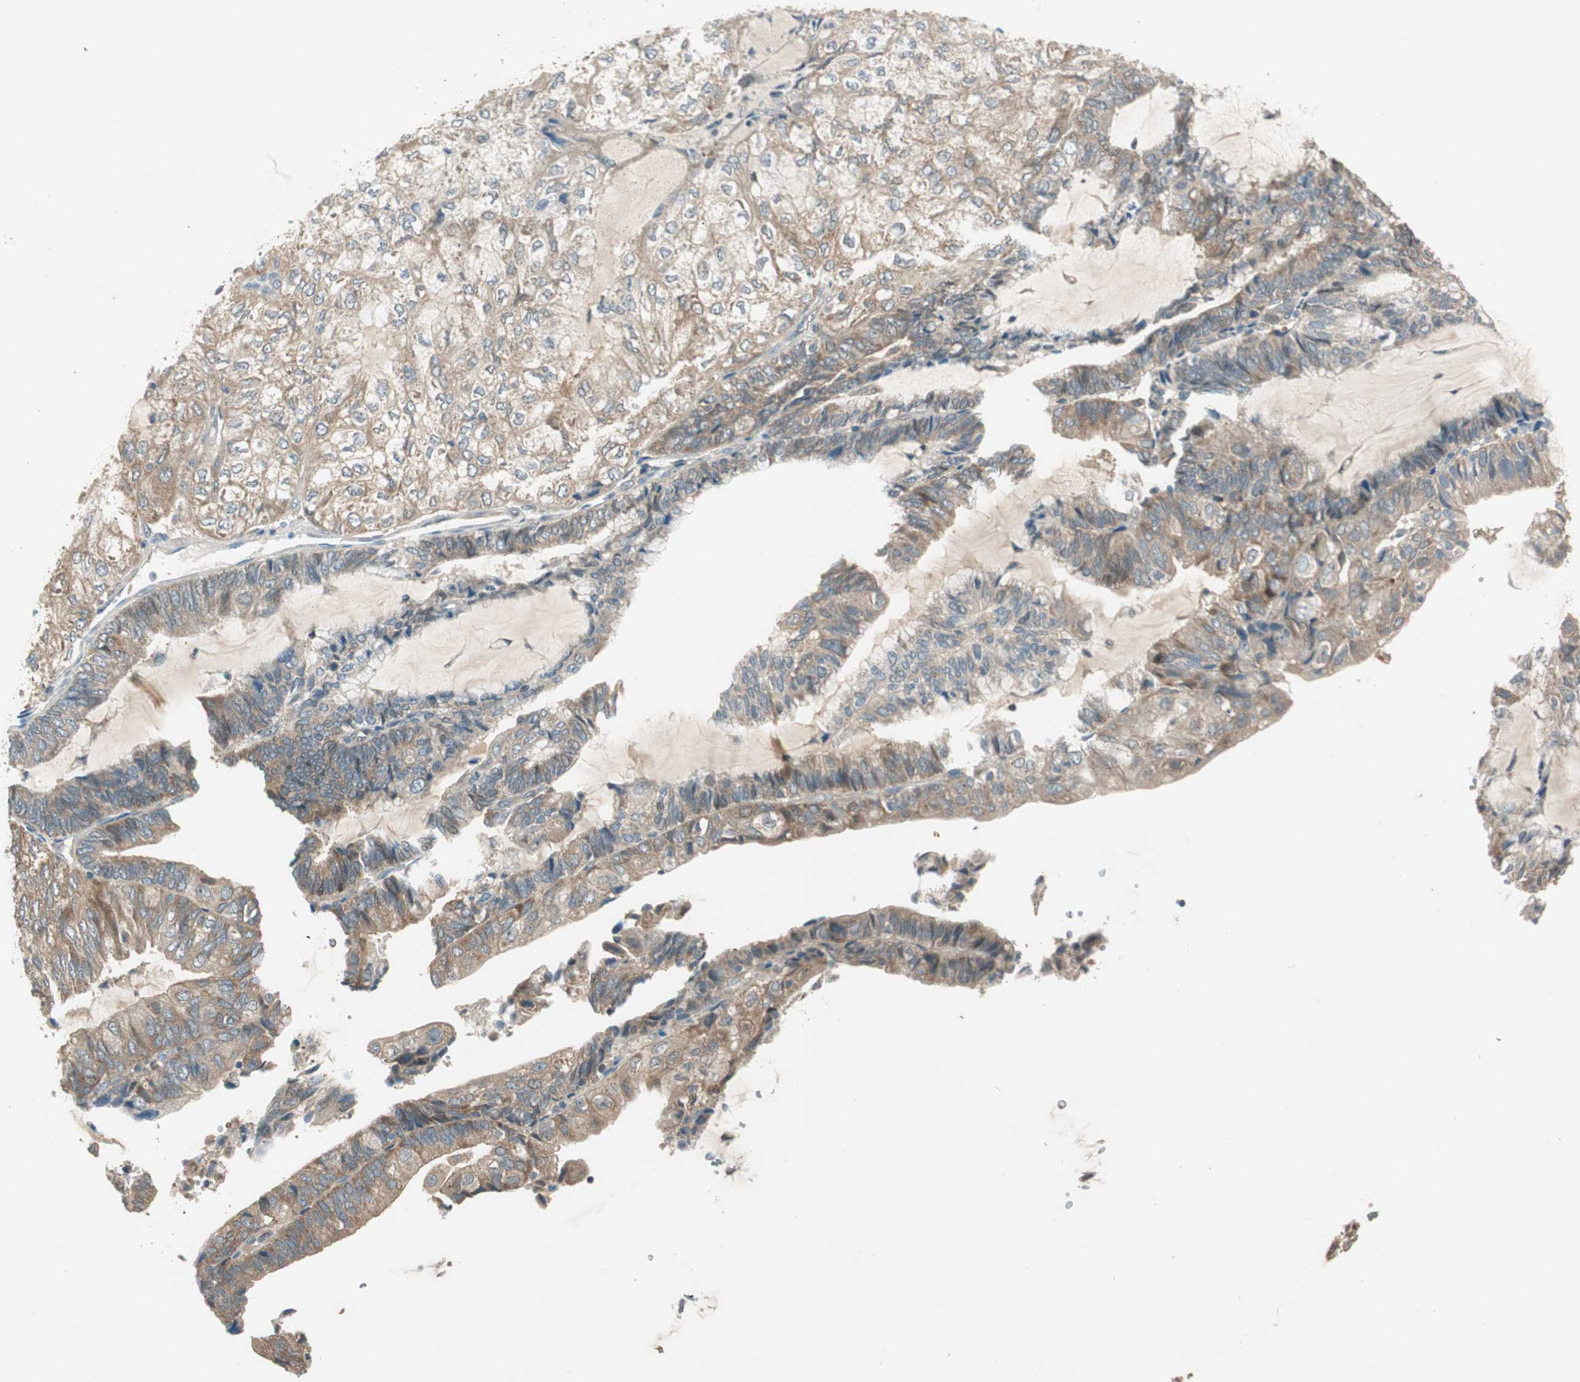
{"staining": {"intensity": "moderate", "quantity": ">75%", "location": "cytoplasmic/membranous"}, "tissue": "endometrial cancer", "cell_type": "Tumor cells", "image_type": "cancer", "snomed": [{"axis": "morphology", "description": "Adenocarcinoma, NOS"}, {"axis": "topography", "description": "Endometrium"}], "caption": "The immunohistochemical stain highlights moderate cytoplasmic/membranous staining in tumor cells of endometrial adenocarcinoma tissue.", "gene": "NCLN", "patient": {"sex": "female", "age": 81}}